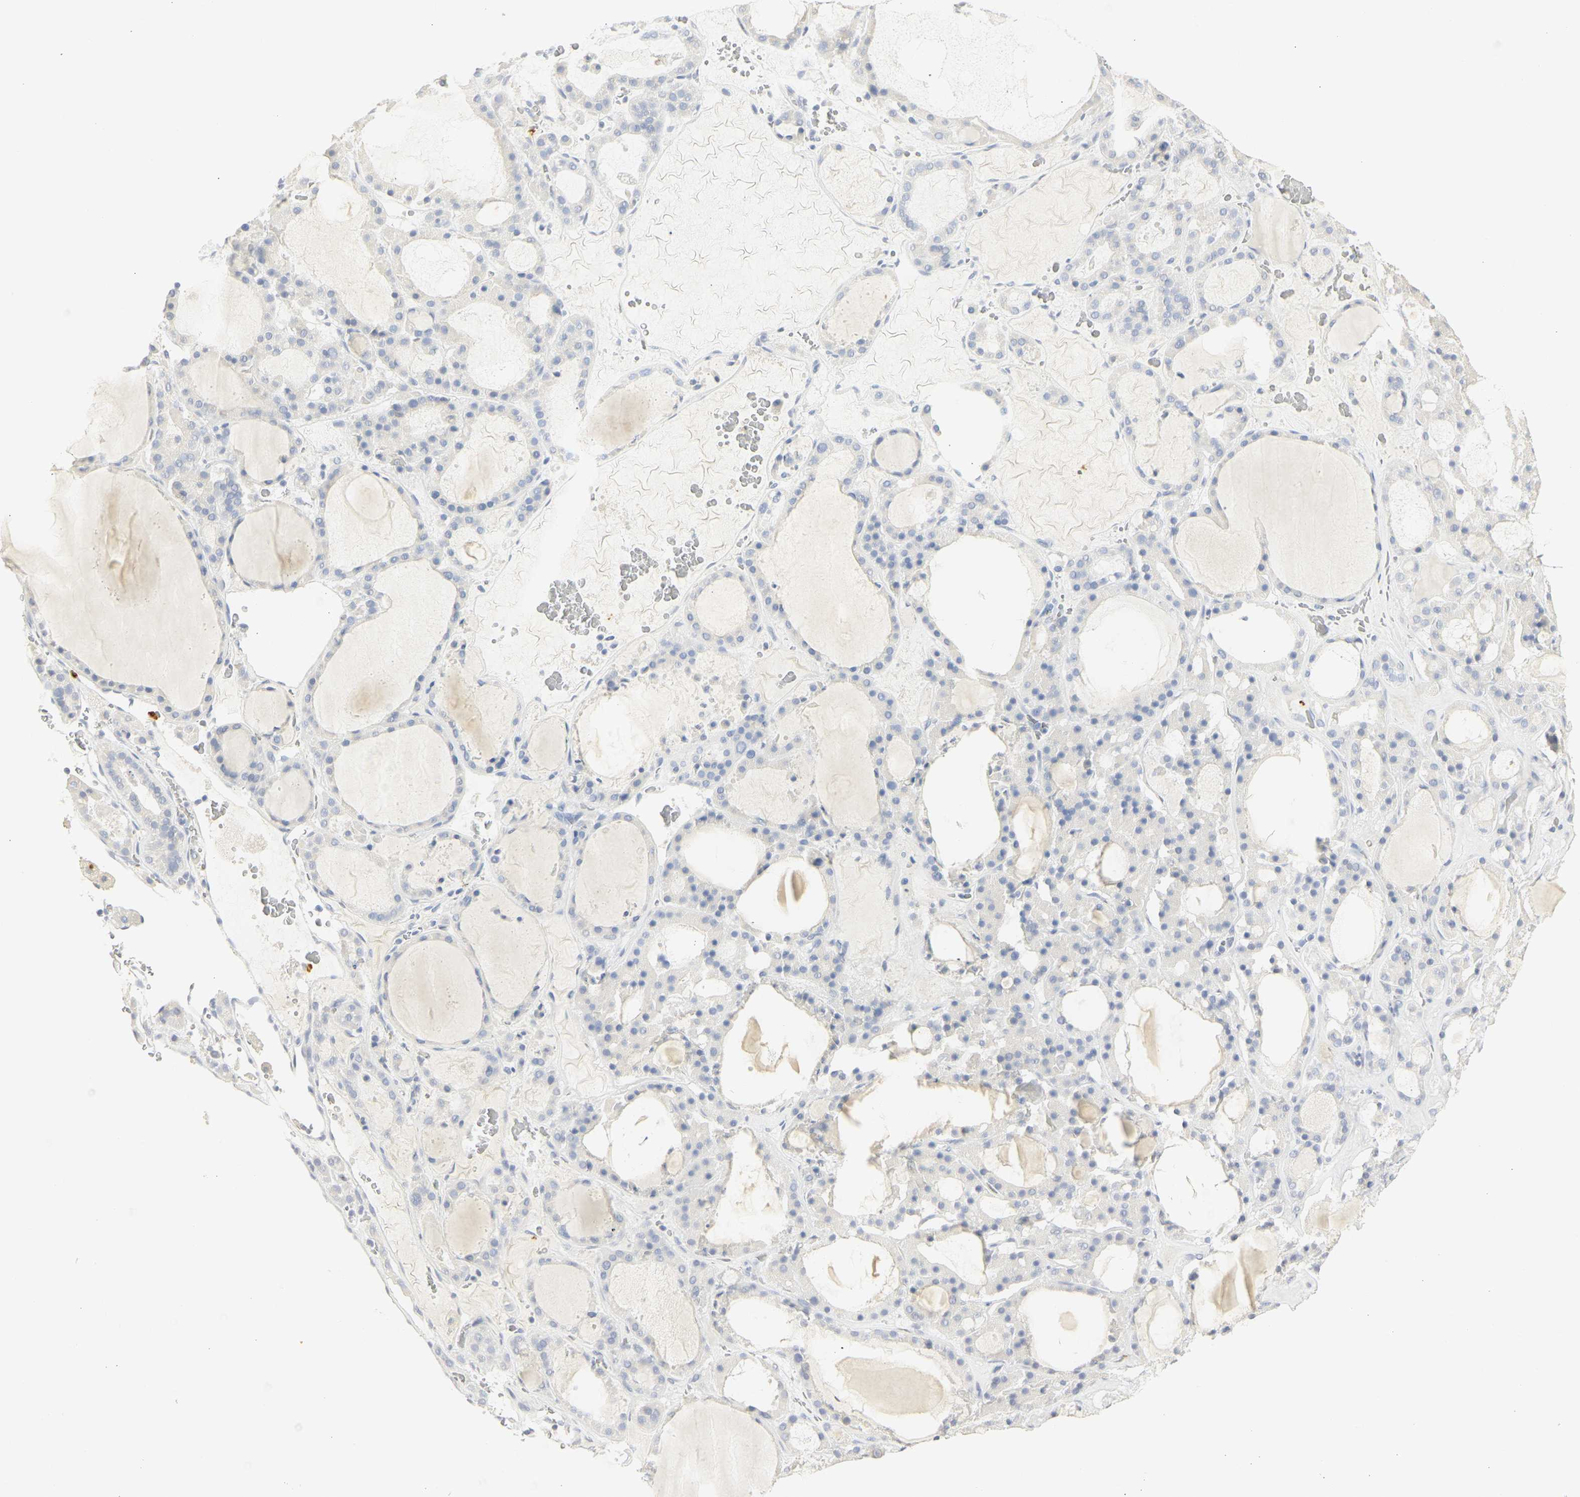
{"staining": {"intensity": "negative", "quantity": "none", "location": "none"}, "tissue": "thyroid gland", "cell_type": "Glandular cells", "image_type": "normal", "snomed": [{"axis": "morphology", "description": "Normal tissue, NOS"}, {"axis": "morphology", "description": "Carcinoma, NOS"}, {"axis": "topography", "description": "Thyroid gland"}], "caption": "Immunohistochemical staining of normal human thyroid gland exhibits no significant staining in glandular cells. Brightfield microscopy of immunohistochemistry stained with DAB (brown) and hematoxylin (blue), captured at high magnification.", "gene": "CEACAM5", "patient": {"sex": "female", "age": 86}}